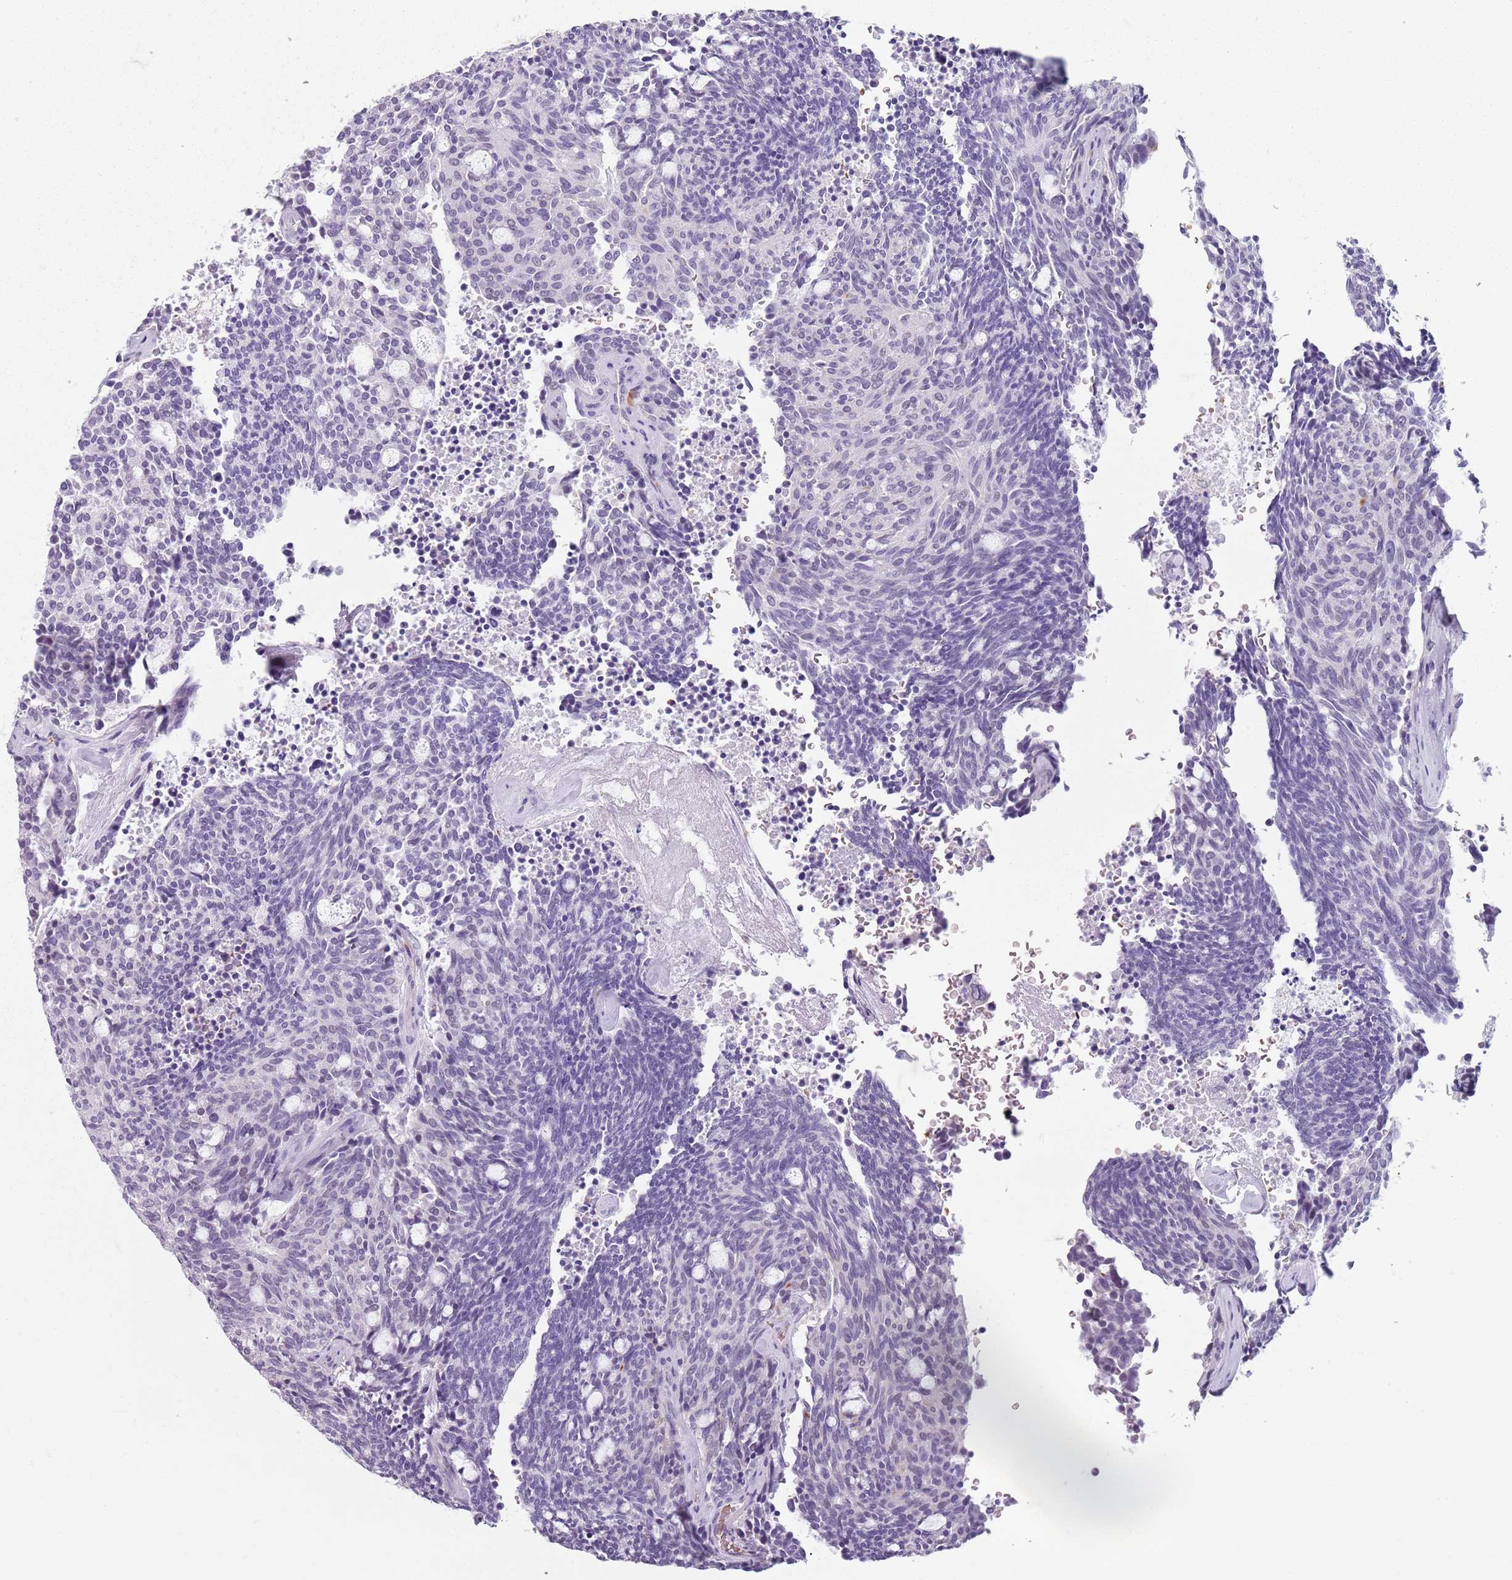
{"staining": {"intensity": "negative", "quantity": "none", "location": "none"}, "tissue": "carcinoid", "cell_type": "Tumor cells", "image_type": "cancer", "snomed": [{"axis": "morphology", "description": "Carcinoid, malignant, NOS"}, {"axis": "topography", "description": "Pancreas"}], "caption": "Immunohistochemistry image of neoplastic tissue: human carcinoid stained with DAB displays no significant protein staining in tumor cells. (DAB (3,3'-diaminobenzidine) immunohistochemistry (IHC) visualized using brightfield microscopy, high magnification).", "gene": "SPESP1", "patient": {"sex": "female", "age": 54}}